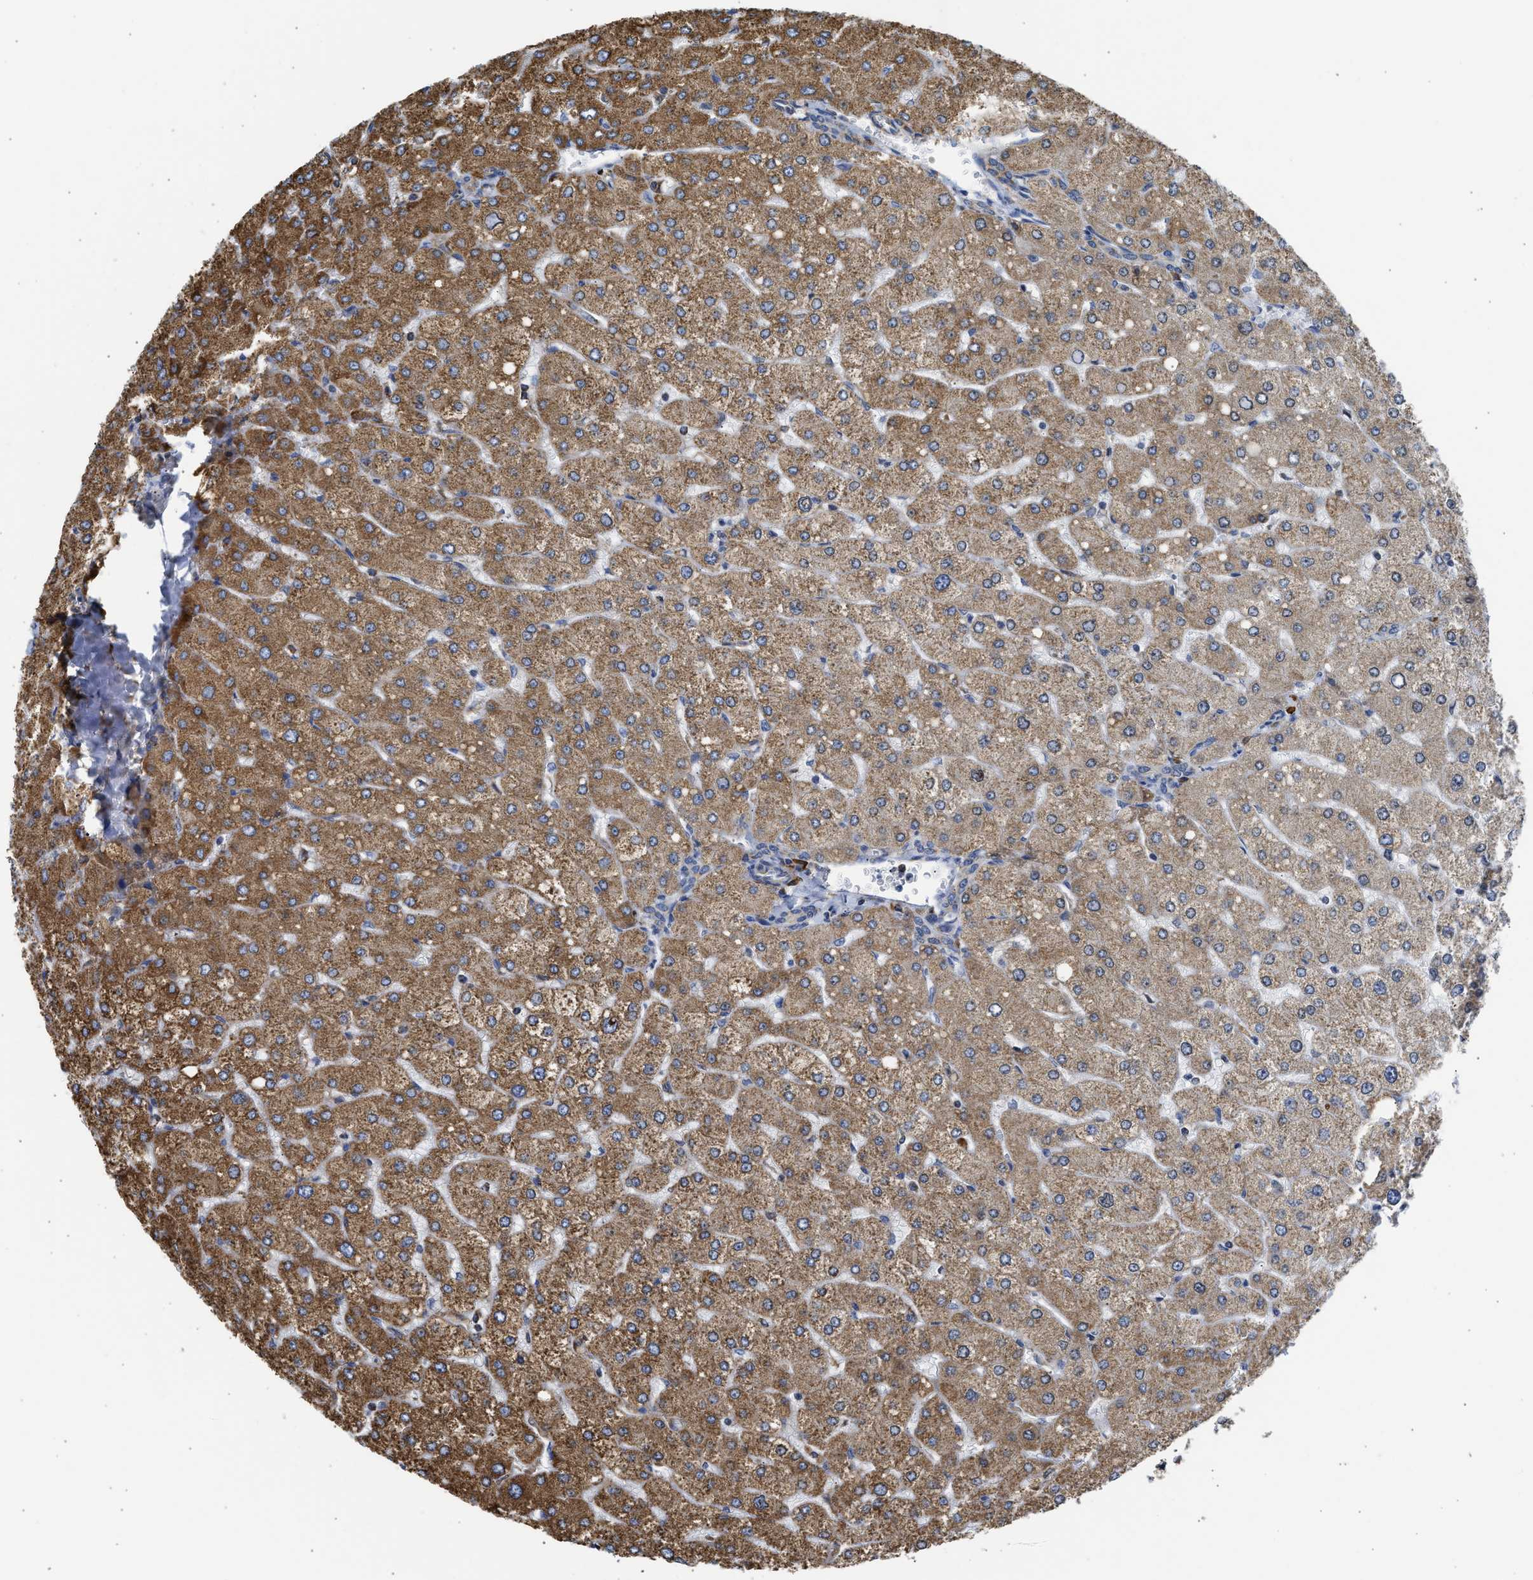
{"staining": {"intensity": "negative", "quantity": "none", "location": "none"}, "tissue": "liver", "cell_type": "Cholangiocytes", "image_type": "normal", "snomed": [{"axis": "morphology", "description": "Normal tissue, NOS"}, {"axis": "topography", "description": "Liver"}], "caption": "Immunohistochemistry (IHC) image of normal liver stained for a protein (brown), which reveals no positivity in cholangiocytes. (IHC, brightfield microscopy, high magnification).", "gene": "CYCS", "patient": {"sex": "male", "age": 55}}